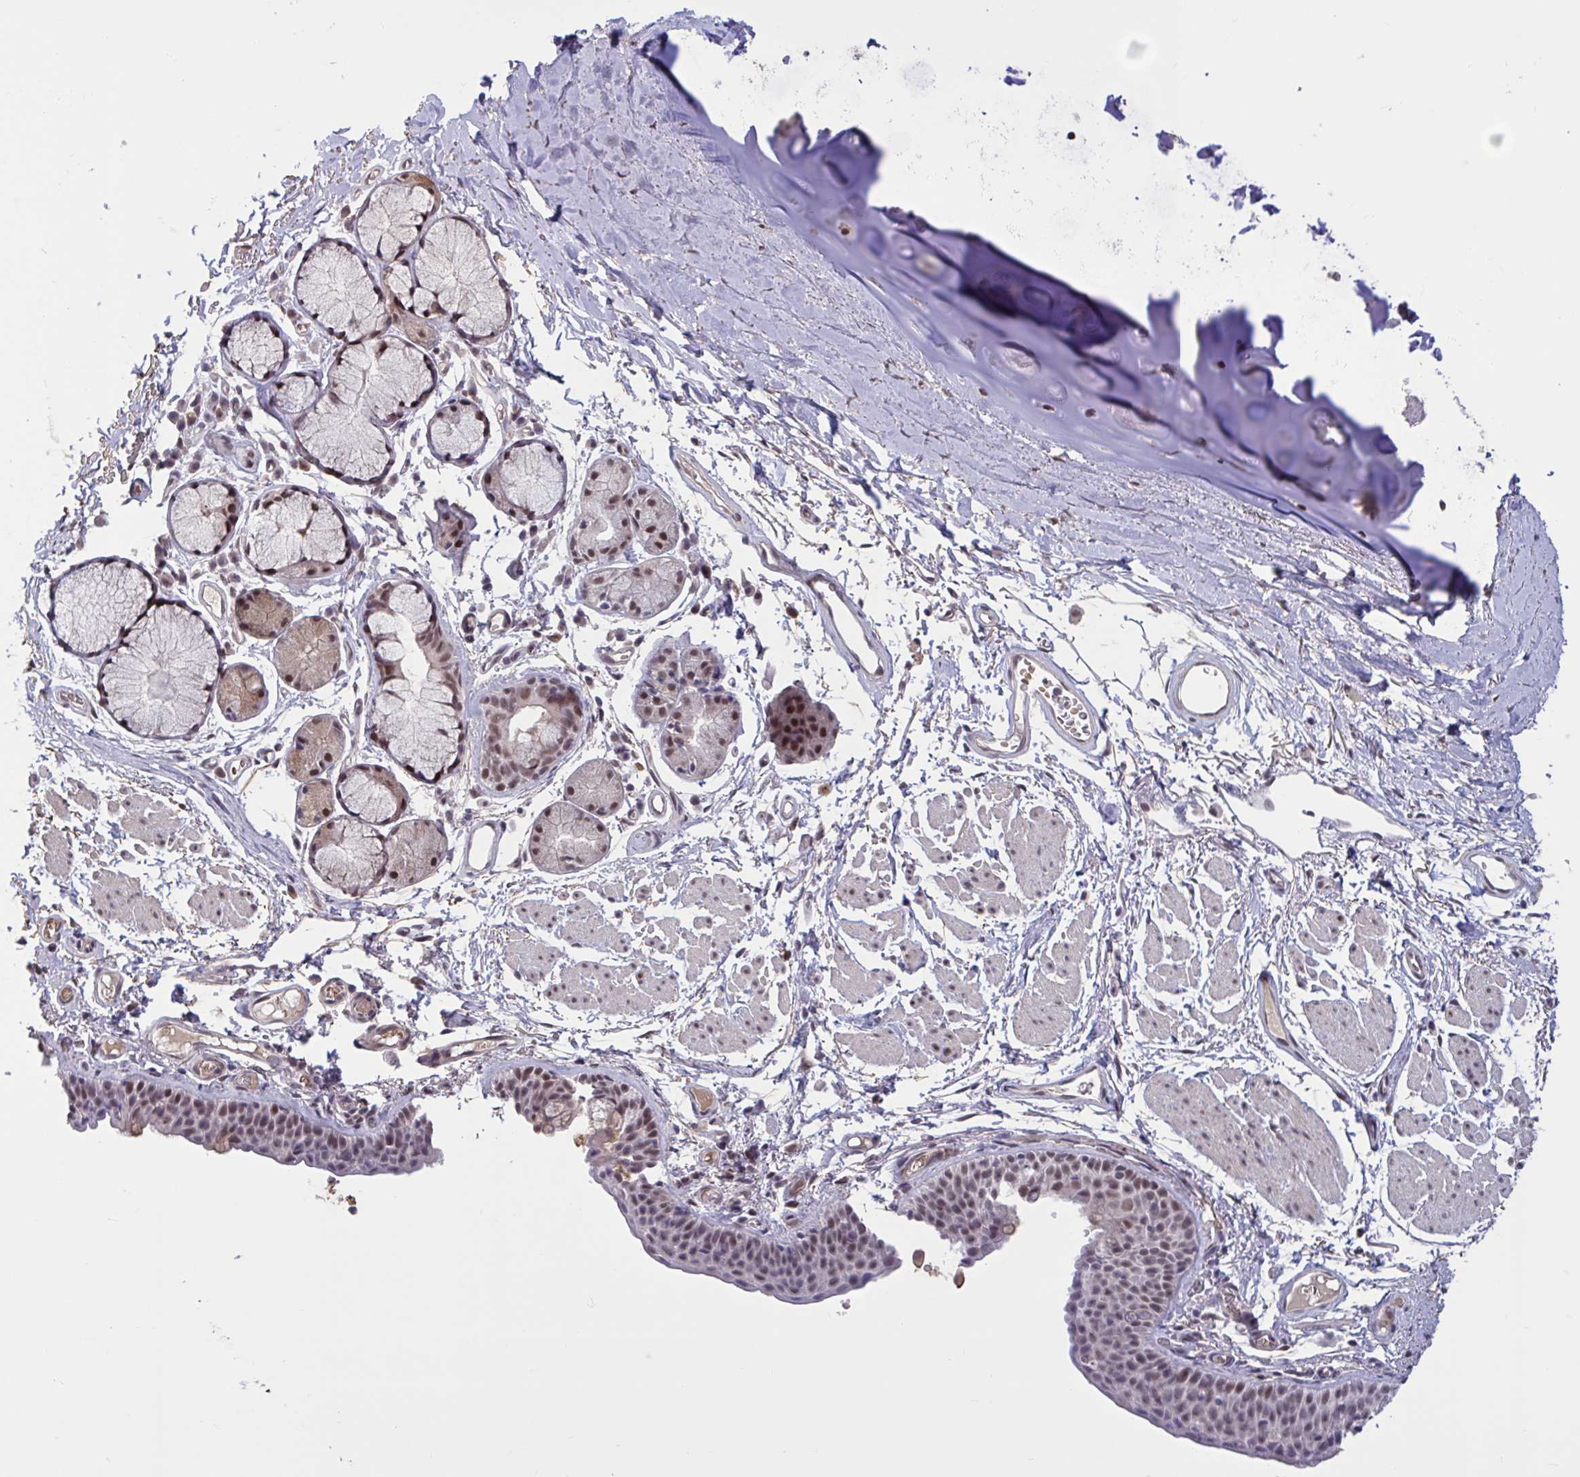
{"staining": {"intensity": "moderate", "quantity": "25%-75%", "location": "nuclear"}, "tissue": "bronchus", "cell_type": "Respiratory epithelial cells", "image_type": "normal", "snomed": [{"axis": "morphology", "description": "Normal tissue, NOS"}, {"axis": "topography", "description": "Cartilage tissue"}, {"axis": "topography", "description": "Bronchus"}], "caption": "About 25%-75% of respiratory epithelial cells in benign human bronchus display moderate nuclear protein positivity as visualized by brown immunohistochemical staining.", "gene": "ZNF414", "patient": {"sex": "female", "age": 79}}